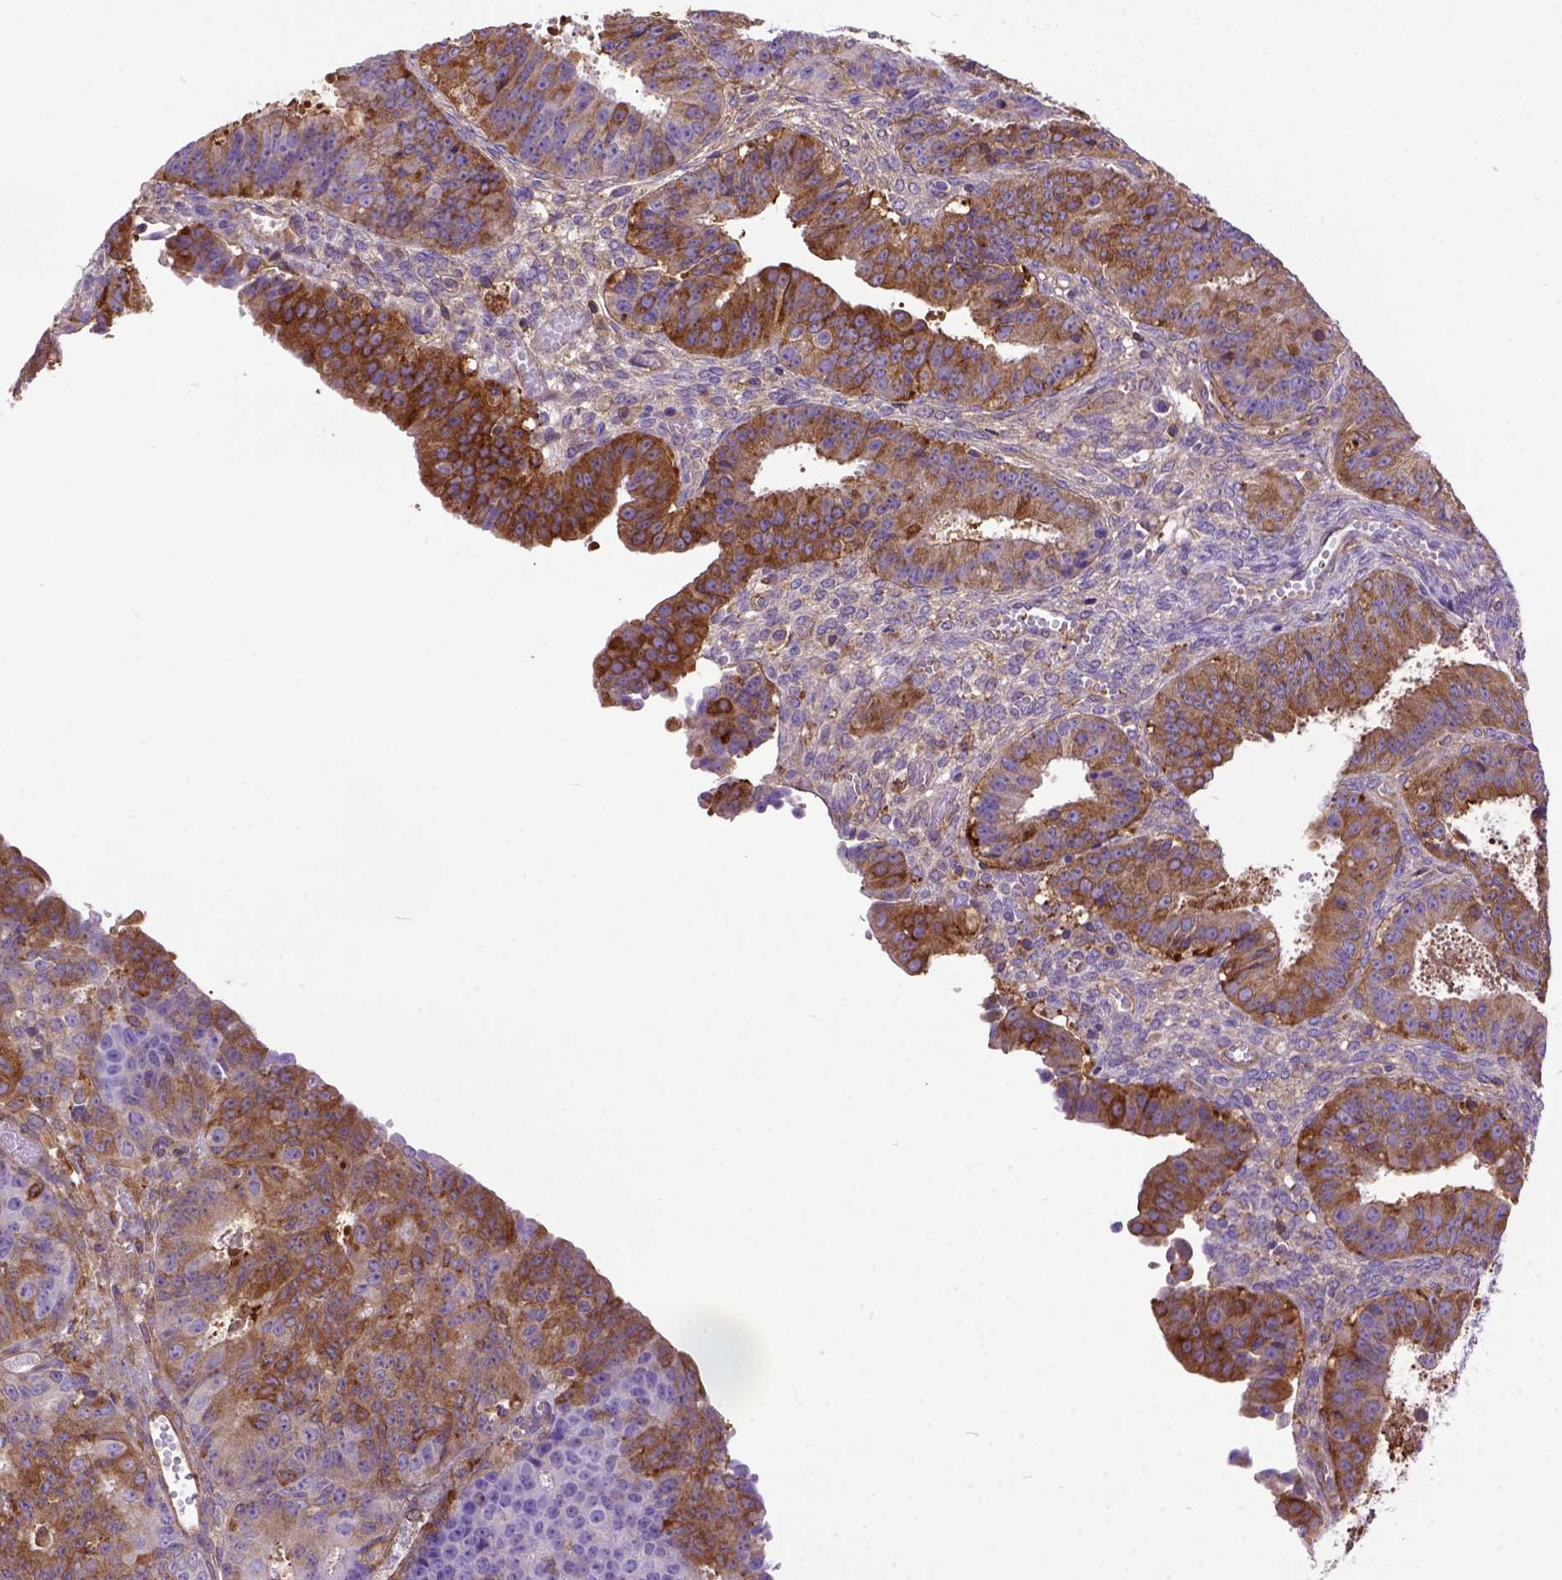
{"staining": {"intensity": "moderate", "quantity": "25%-75%", "location": "cytoplasmic/membranous"}, "tissue": "ovarian cancer", "cell_type": "Tumor cells", "image_type": "cancer", "snomed": [{"axis": "morphology", "description": "Carcinoma, endometroid"}, {"axis": "topography", "description": "Ovary"}], "caption": "Immunohistochemistry (IHC) micrograph of neoplastic tissue: human endometroid carcinoma (ovarian) stained using immunohistochemistry exhibits medium levels of moderate protein expression localized specifically in the cytoplasmic/membranous of tumor cells, appearing as a cytoplasmic/membranous brown color.", "gene": "MVP", "patient": {"sex": "female", "age": 42}}